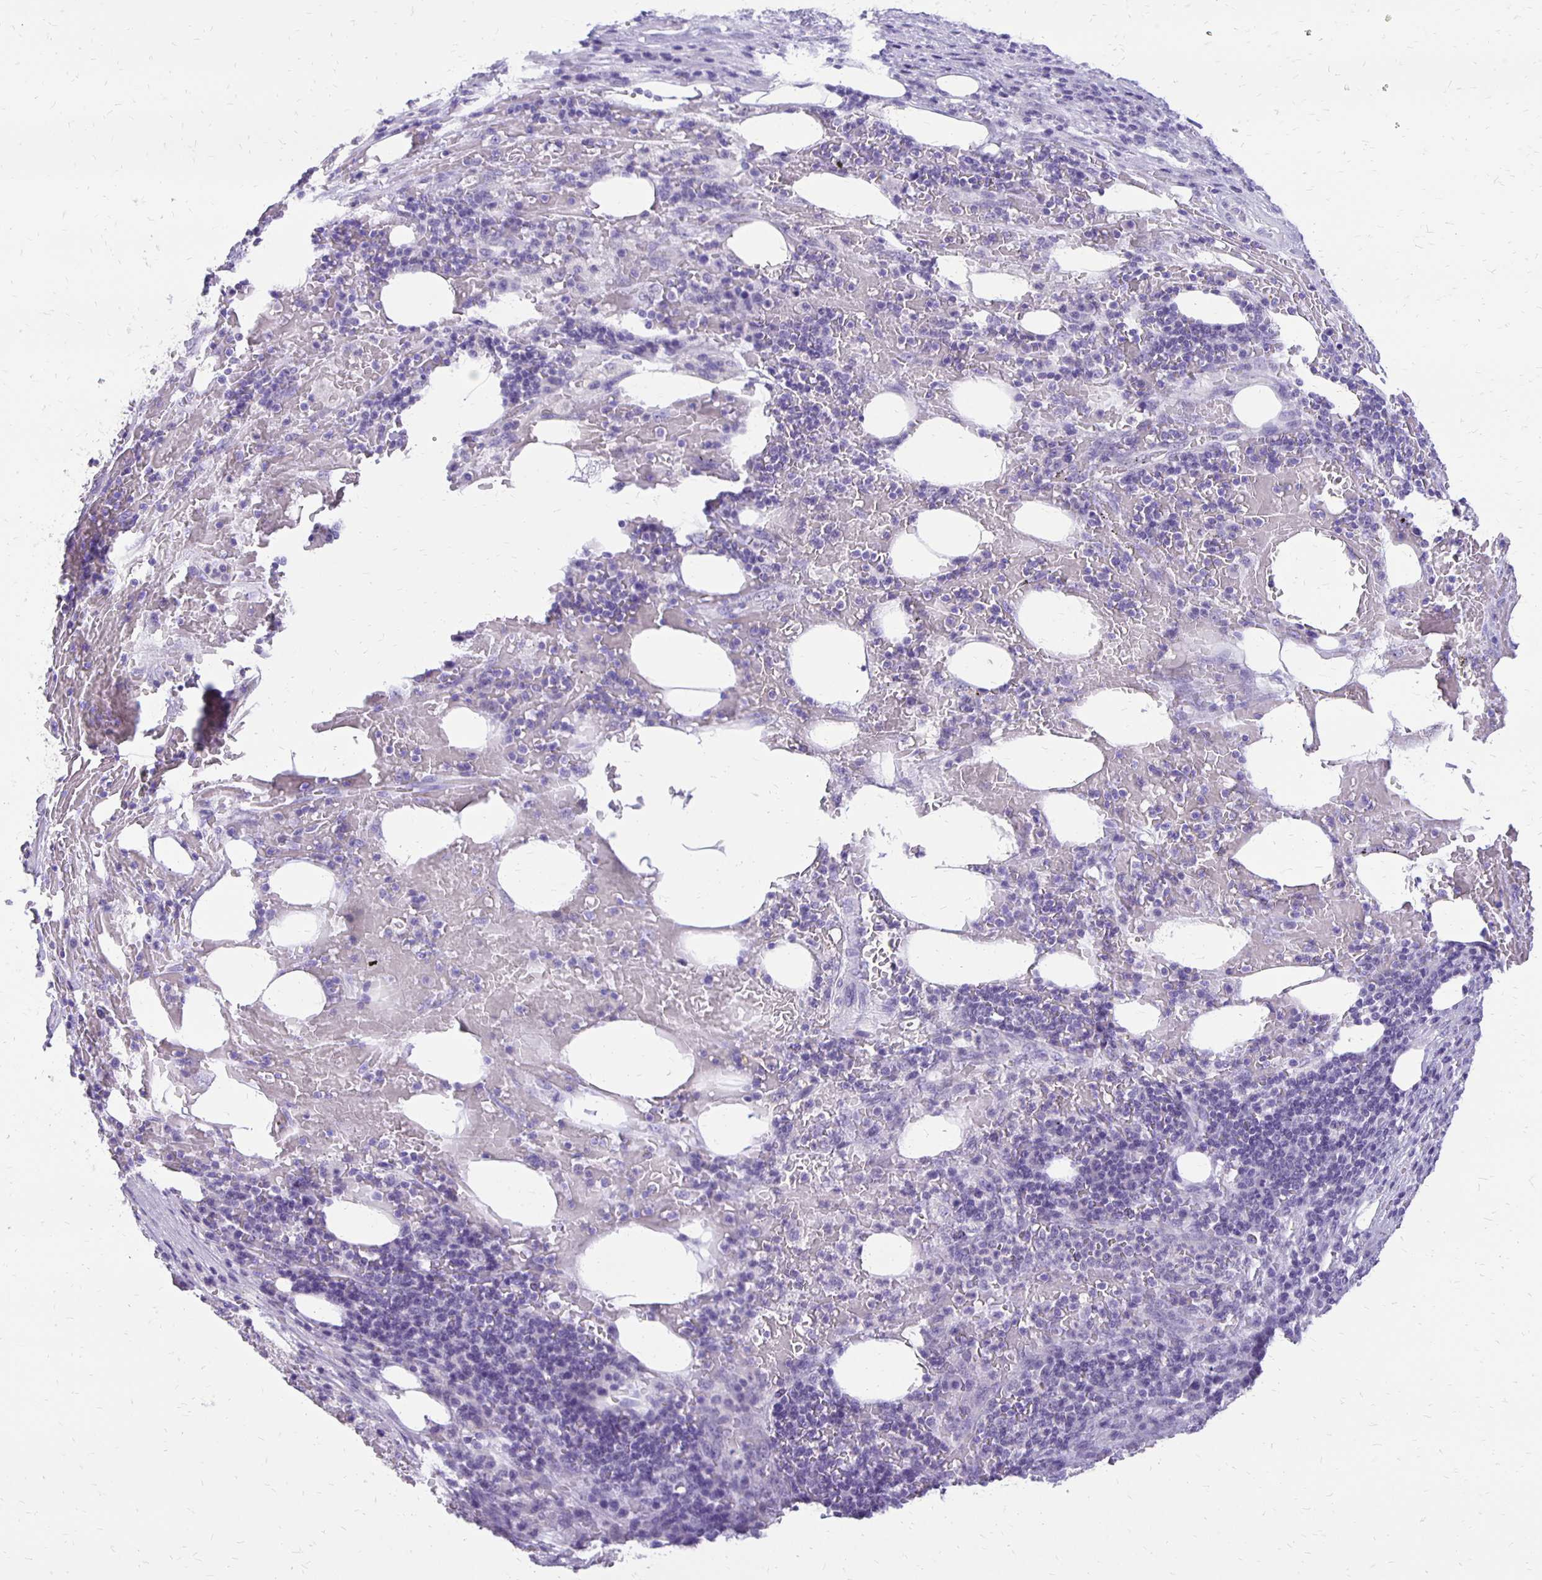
{"staining": {"intensity": "negative", "quantity": "none", "location": "none"}, "tissue": "pancreatic cancer", "cell_type": "Tumor cells", "image_type": "cancer", "snomed": [{"axis": "morphology", "description": "Adenocarcinoma, NOS"}, {"axis": "topography", "description": "Pancreas"}], "caption": "This is a image of immunohistochemistry staining of pancreatic adenocarcinoma, which shows no expression in tumor cells.", "gene": "ANKRD45", "patient": {"sex": "female", "age": 61}}